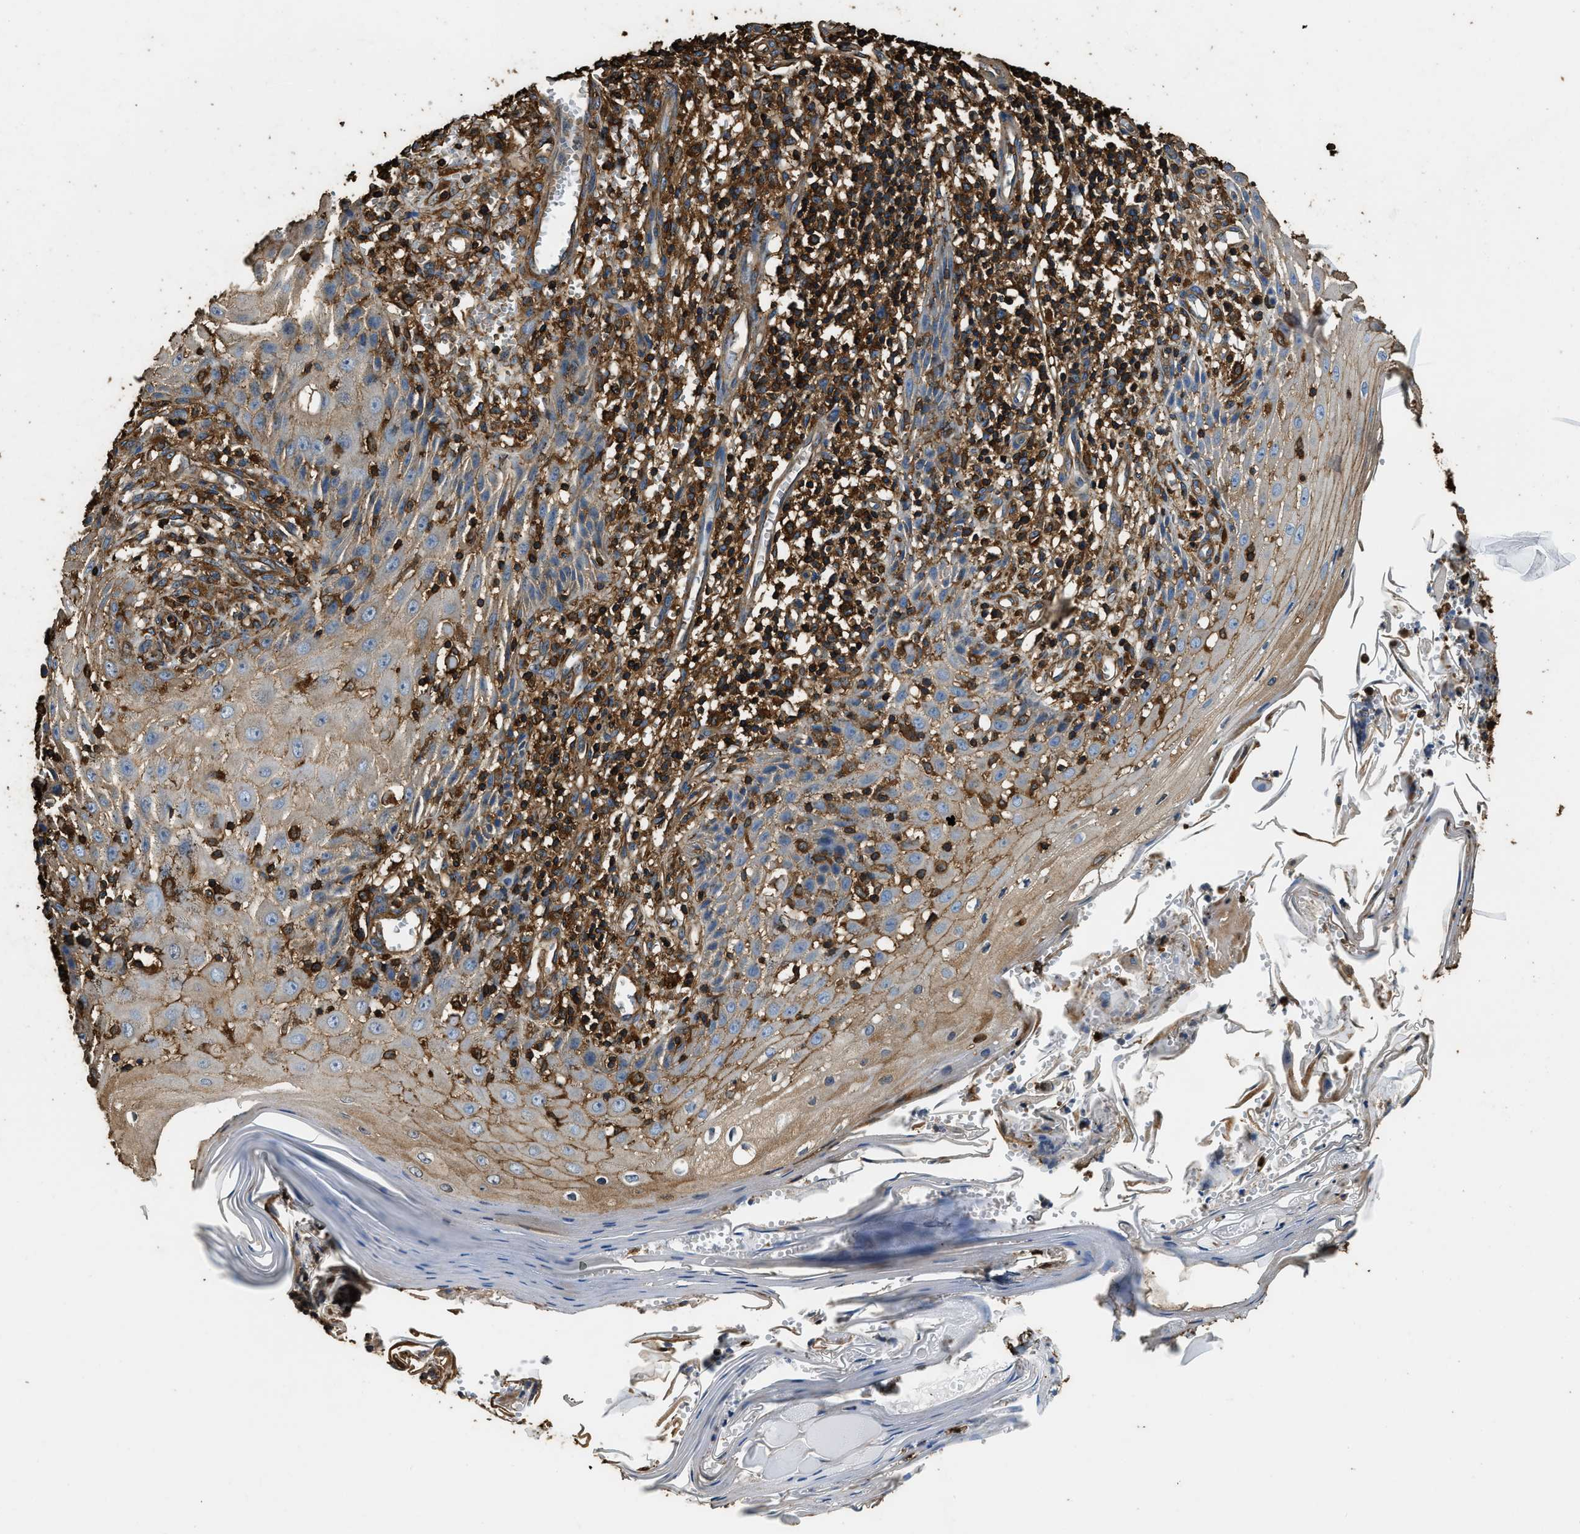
{"staining": {"intensity": "weak", "quantity": ">75%", "location": "cytoplasmic/membranous"}, "tissue": "skin cancer", "cell_type": "Tumor cells", "image_type": "cancer", "snomed": [{"axis": "morphology", "description": "Squamous cell carcinoma, NOS"}, {"axis": "topography", "description": "Skin"}], "caption": "Skin cancer (squamous cell carcinoma) stained with DAB (3,3'-diaminobenzidine) immunohistochemistry (IHC) exhibits low levels of weak cytoplasmic/membranous positivity in approximately >75% of tumor cells.", "gene": "ACCS", "patient": {"sex": "female", "age": 73}}